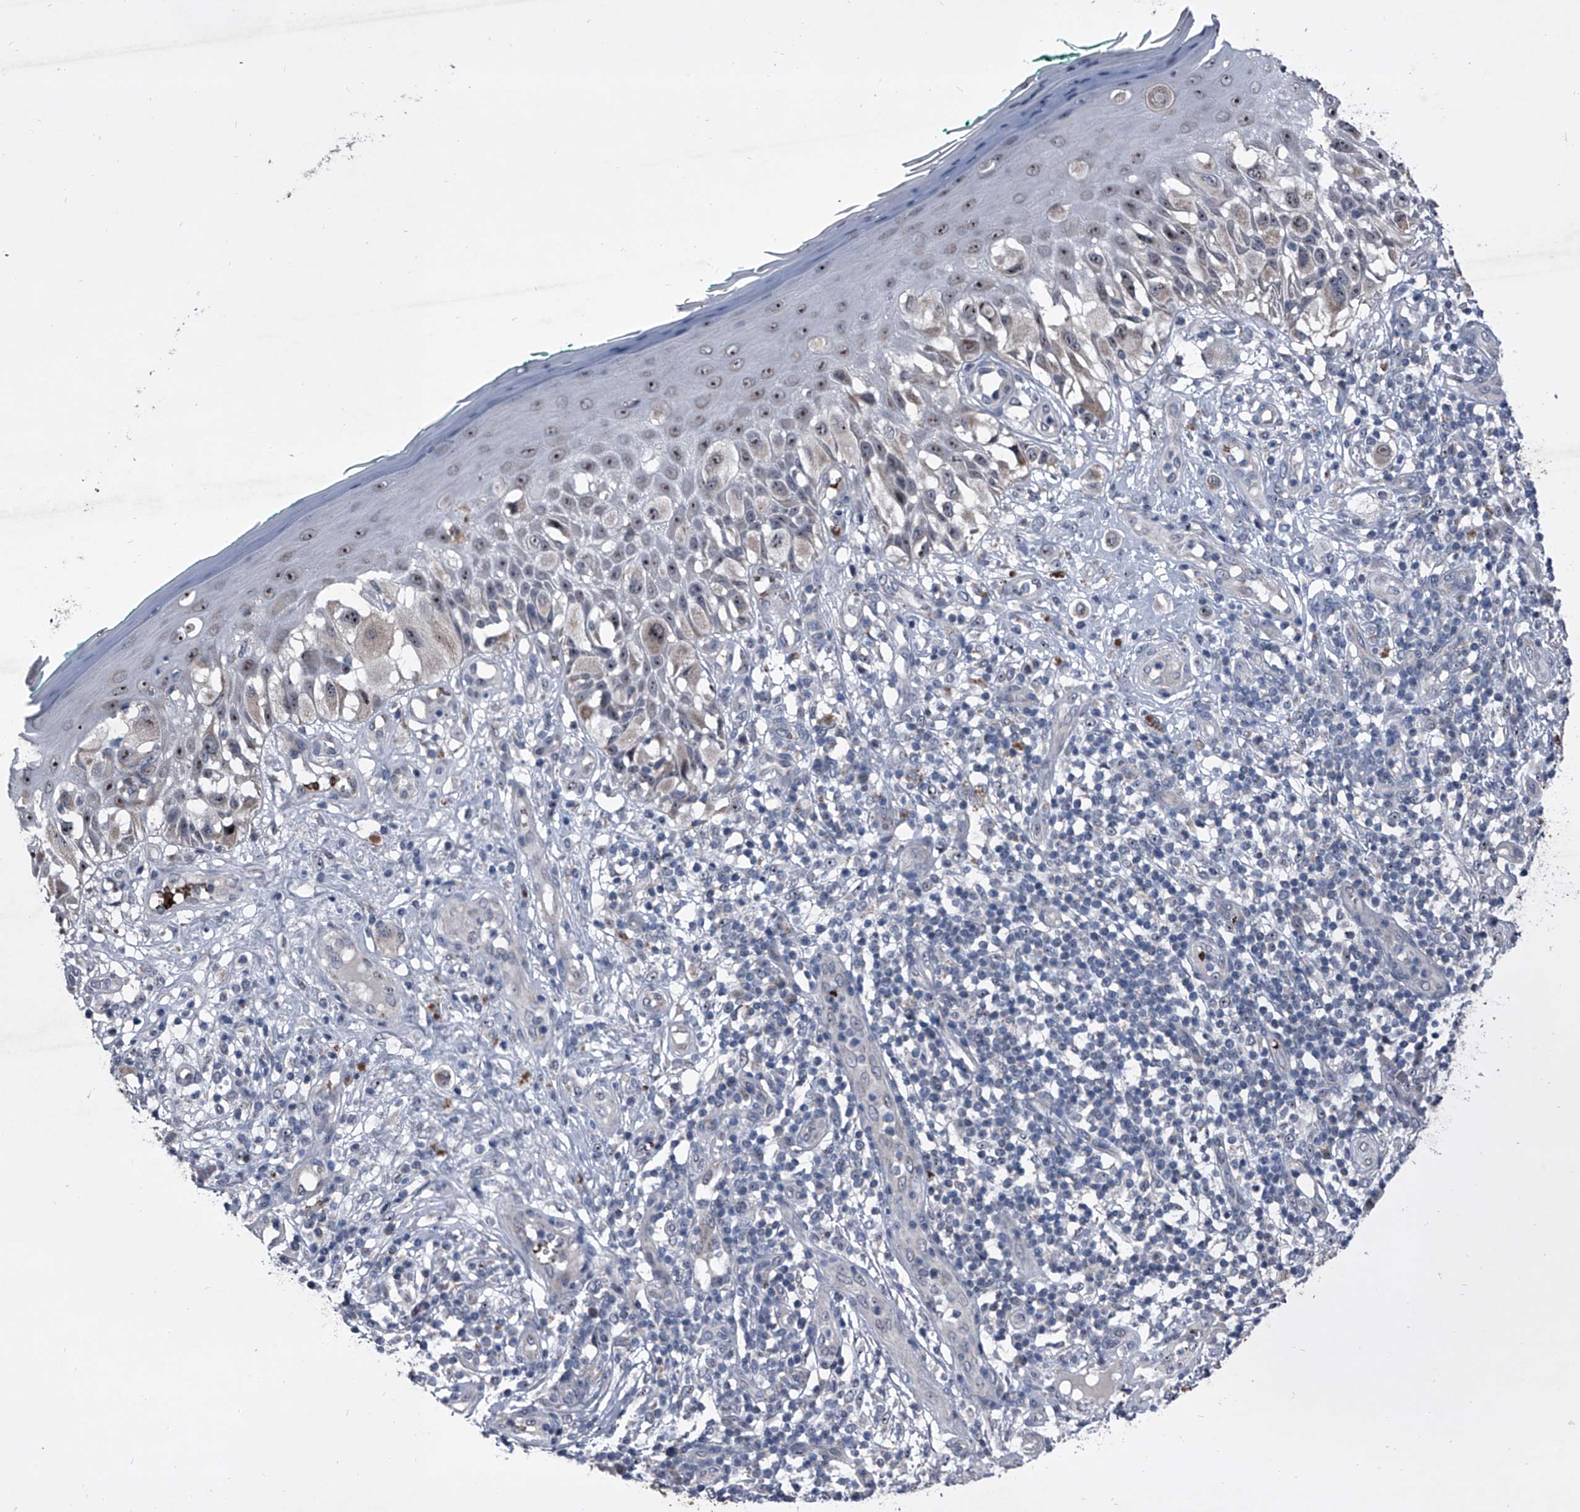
{"staining": {"intensity": "weak", "quantity": ">75%", "location": "nuclear"}, "tissue": "melanoma", "cell_type": "Tumor cells", "image_type": "cancer", "snomed": [{"axis": "morphology", "description": "Malignant melanoma, NOS"}, {"axis": "topography", "description": "Skin"}], "caption": "High-magnification brightfield microscopy of melanoma stained with DAB (3,3'-diaminobenzidine) (brown) and counterstained with hematoxylin (blue). tumor cells exhibit weak nuclear expression is appreciated in about>75% of cells.", "gene": "CEP85L", "patient": {"sex": "female", "age": 81}}